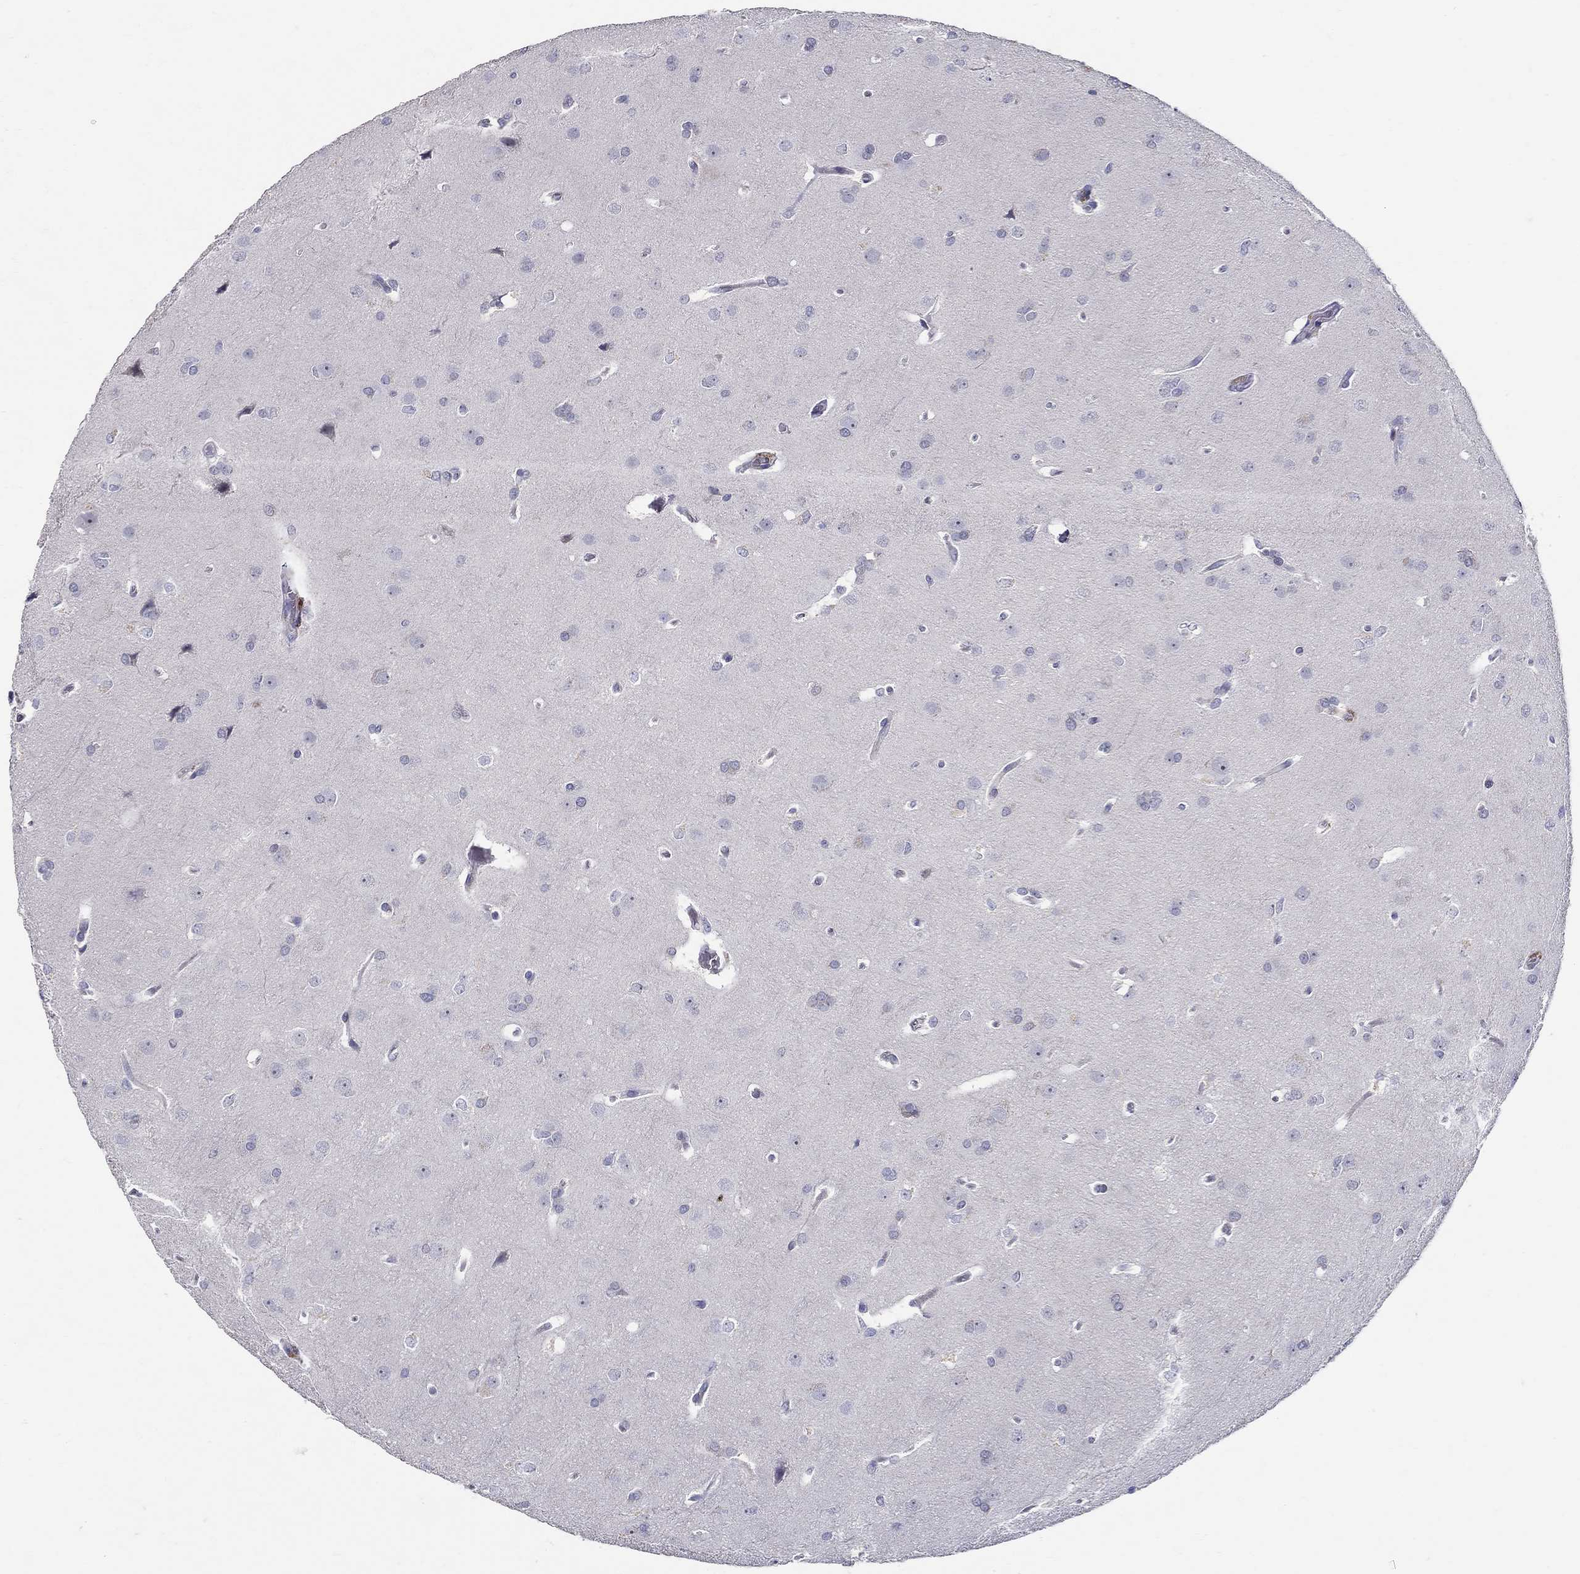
{"staining": {"intensity": "negative", "quantity": "none", "location": "none"}, "tissue": "glioma", "cell_type": "Tumor cells", "image_type": "cancer", "snomed": [{"axis": "morphology", "description": "Glioma, malignant, Low grade"}, {"axis": "topography", "description": "Brain"}], "caption": "High magnification brightfield microscopy of glioma stained with DAB (3,3'-diaminobenzidine) (brown) and counterstained with hematoxylin (blue): tumor cells show no significant staining.", "gene": "HMX2", "patient": {"sex": "female", "age": 32}}